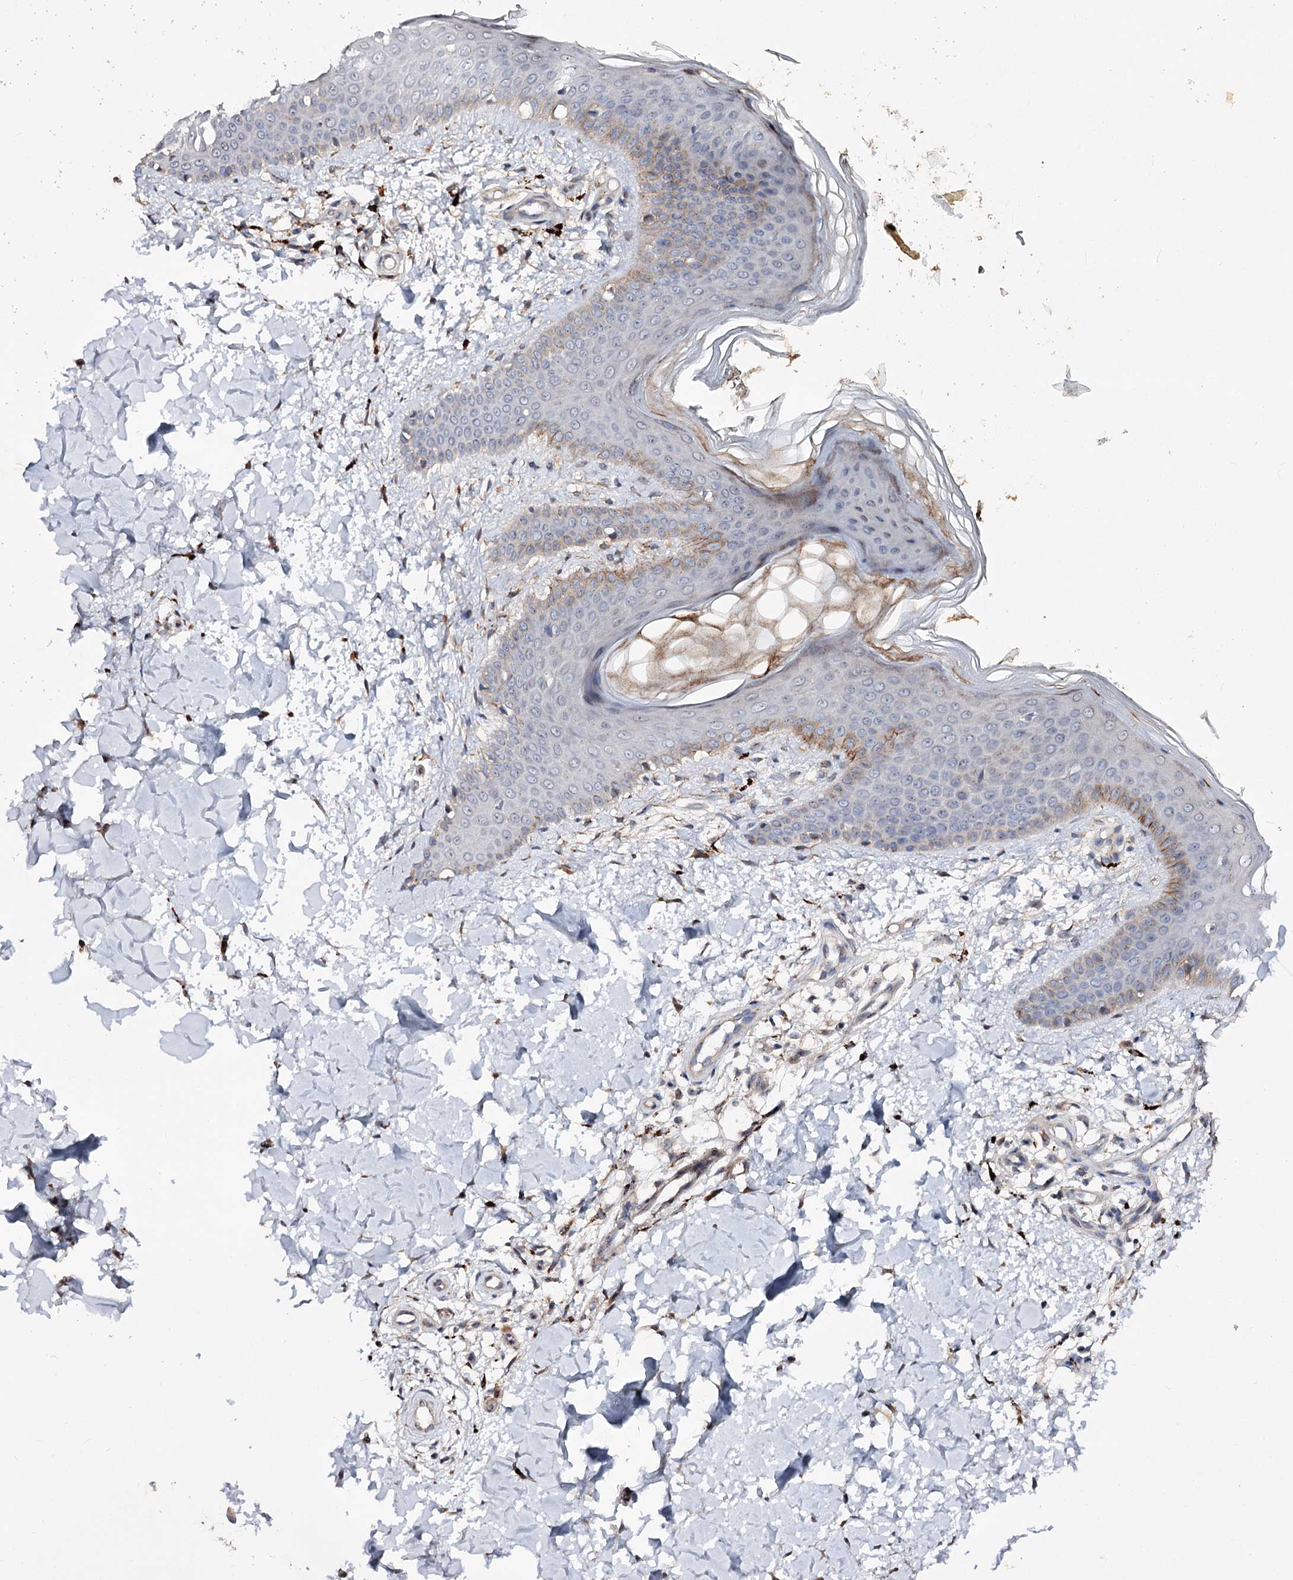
{"staining": {"intensity": "moderate", "quantity": ">75%", "location": "cytoplasmic/membranous"}, "tissue": "skin", "cell_type": "Fibroblasts", "image_type": "normal", "snomed": [{"axis": "morphology", "description": "Normal tissue, NOS"}, {"axis": "topography", "description": "Skin"}], "caption": "Immunohistochemical staining of unremarkable human skin displays >75% levels of moderate cytoplasmic/membranous protein expression in approximately >75% of fibroblasts. (DAB = brown stain, brightfield microscopy at high magnification).", "gene": "MINDY3", "patient": {"sex": "male", "age": 36}}